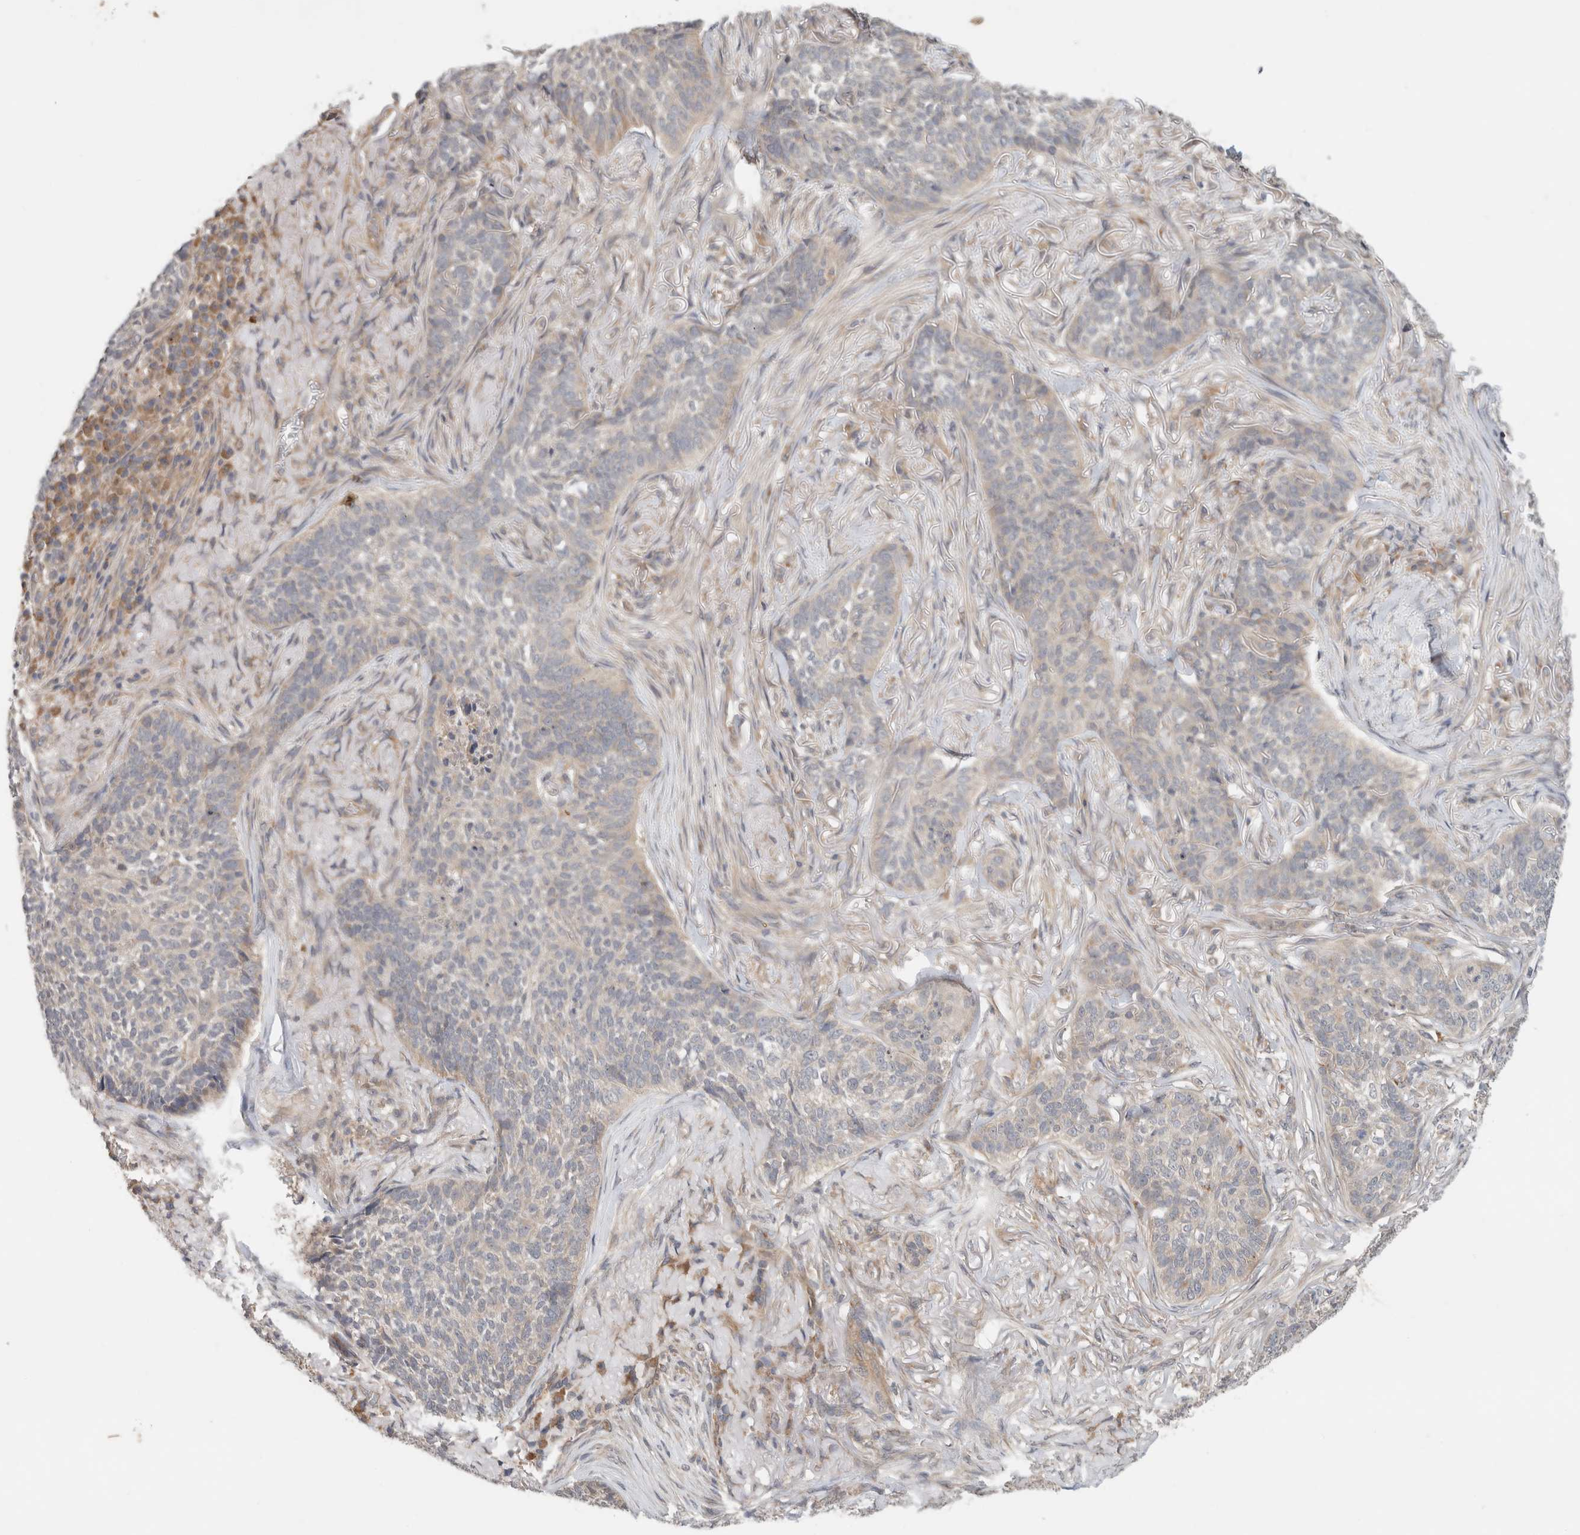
{"staining": {"intensity": "negative", "quantity": "none", "location": "none"}, "tissue": "skin cancer", "cell_type": "Tumor cells", "image_type": "cancer", "snomed": [{"axis": "morphology", "description": "Basal cell carcinoma"}, {"axis": "topography", "description": "Skin"}], "caption": "The micrograph demonstrates no significant positivity in tumor cells of skin basal cell carcinoma.", "gene": "SGK1", "patient": {"sex": "male", "age": 85}}